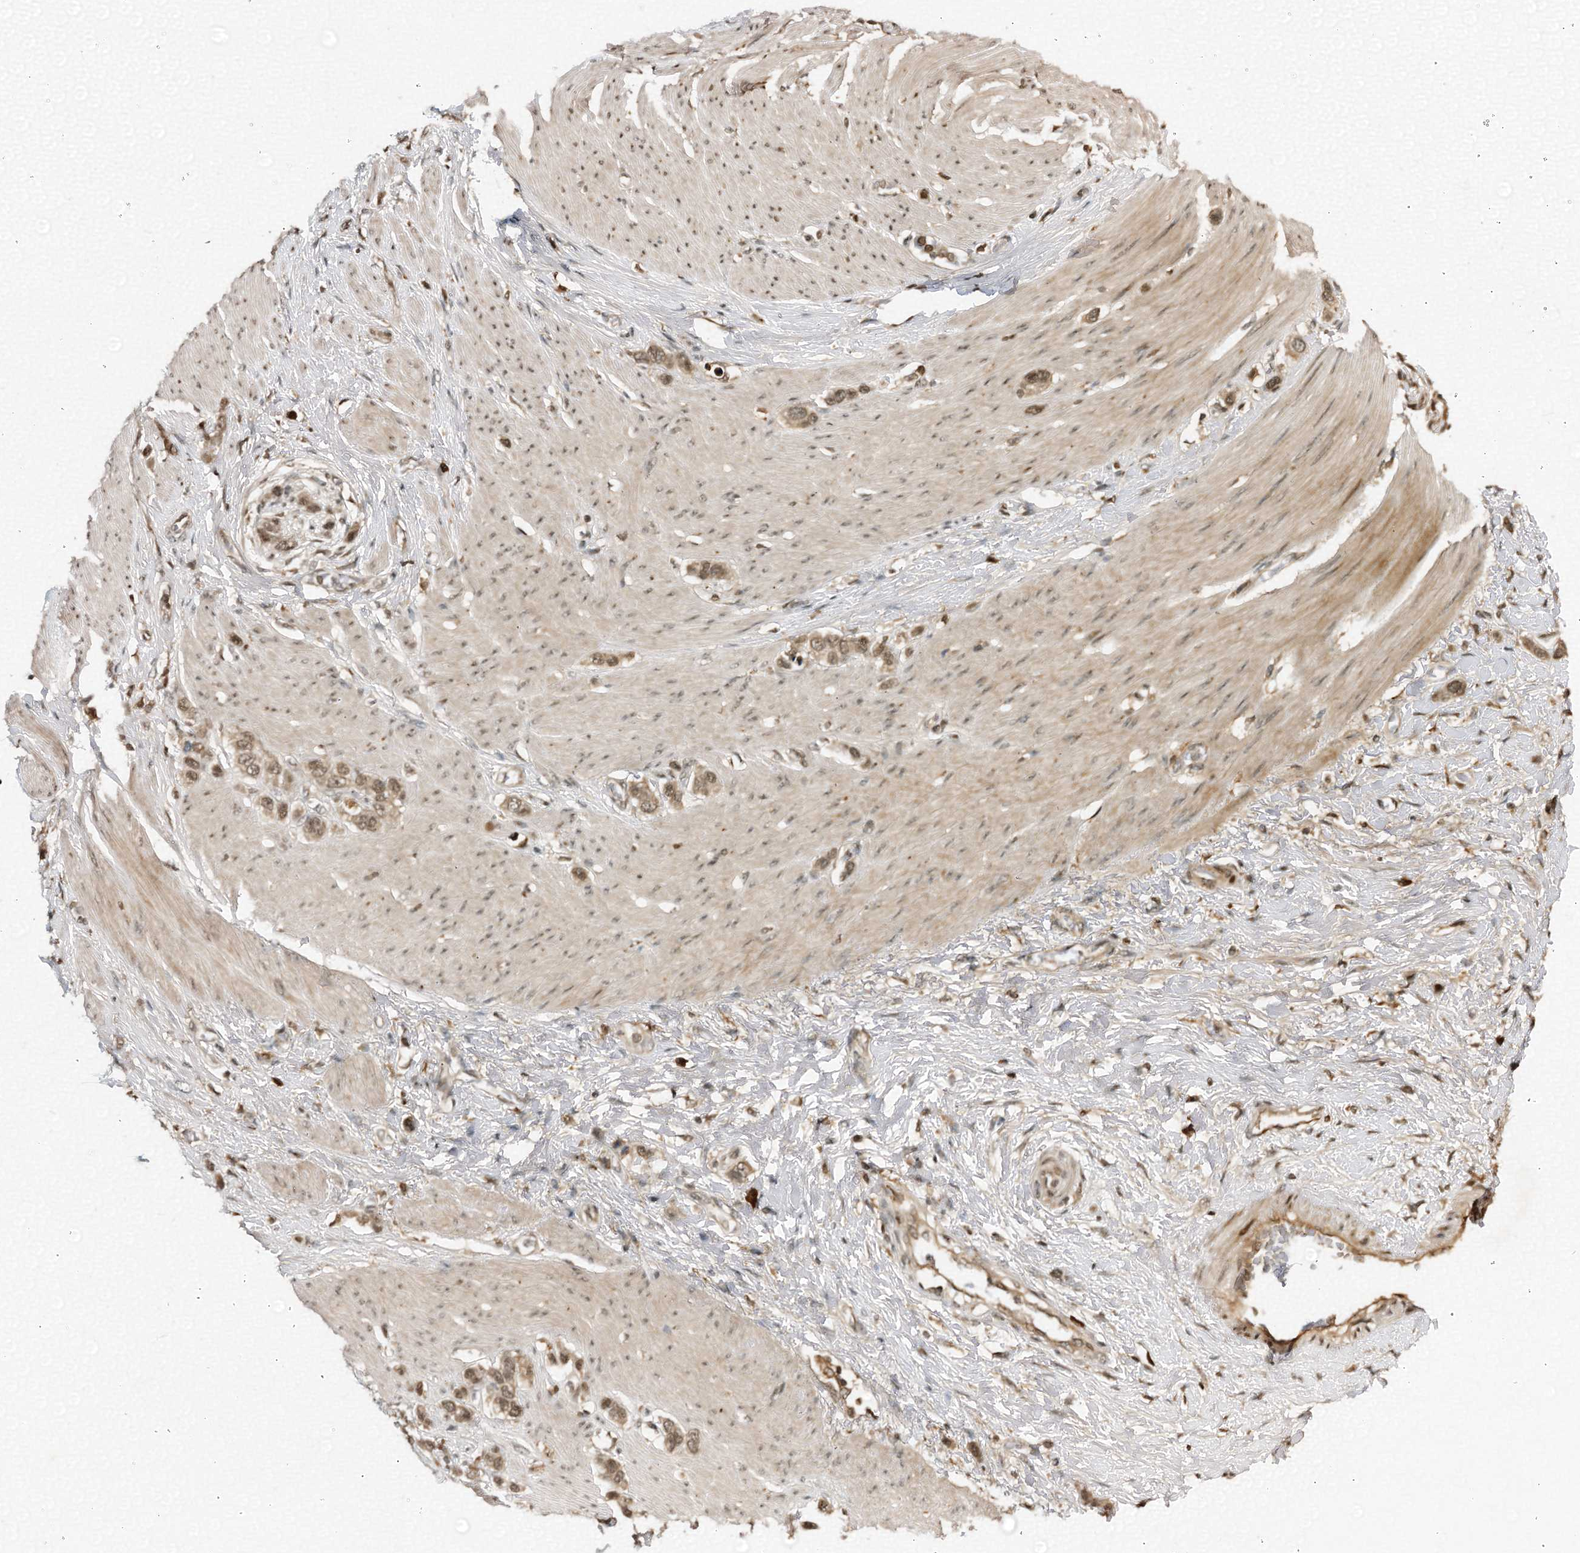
{"staining": {"intensity": "moderate", "quantity": ">75%", "location": "cytoplasmic/membranous,nuclear"}, "tissue": "stomach cancer", "cell_type": "Tumor cells", "image_type": "cancer", "snomed": [{"axis": "morphology", "description": "Adenocarcinoma, NOS"}, {"axis": "morphology", "description": "Adenocarcinoma, High grade"}, {"axis": "topography", "description": "Stomach, upper"}, {"axis": "topography", "description": "Stomach, lower"}], "caption": "Immunohistochemical staining of high-grade adenocarcinoma (stomach) exhibits moderate cytoplasmic/membranous and nuclear protein expression in about >75% of tumor cells. The staining was performed using DAB (3,3'-diaminobenzidine), with brown indicating positive protein expression. Nuclei are stained blue with hematoxylin.", "gene": "TRAPPC4", "patient": {"sex": "female", "age": 65}}